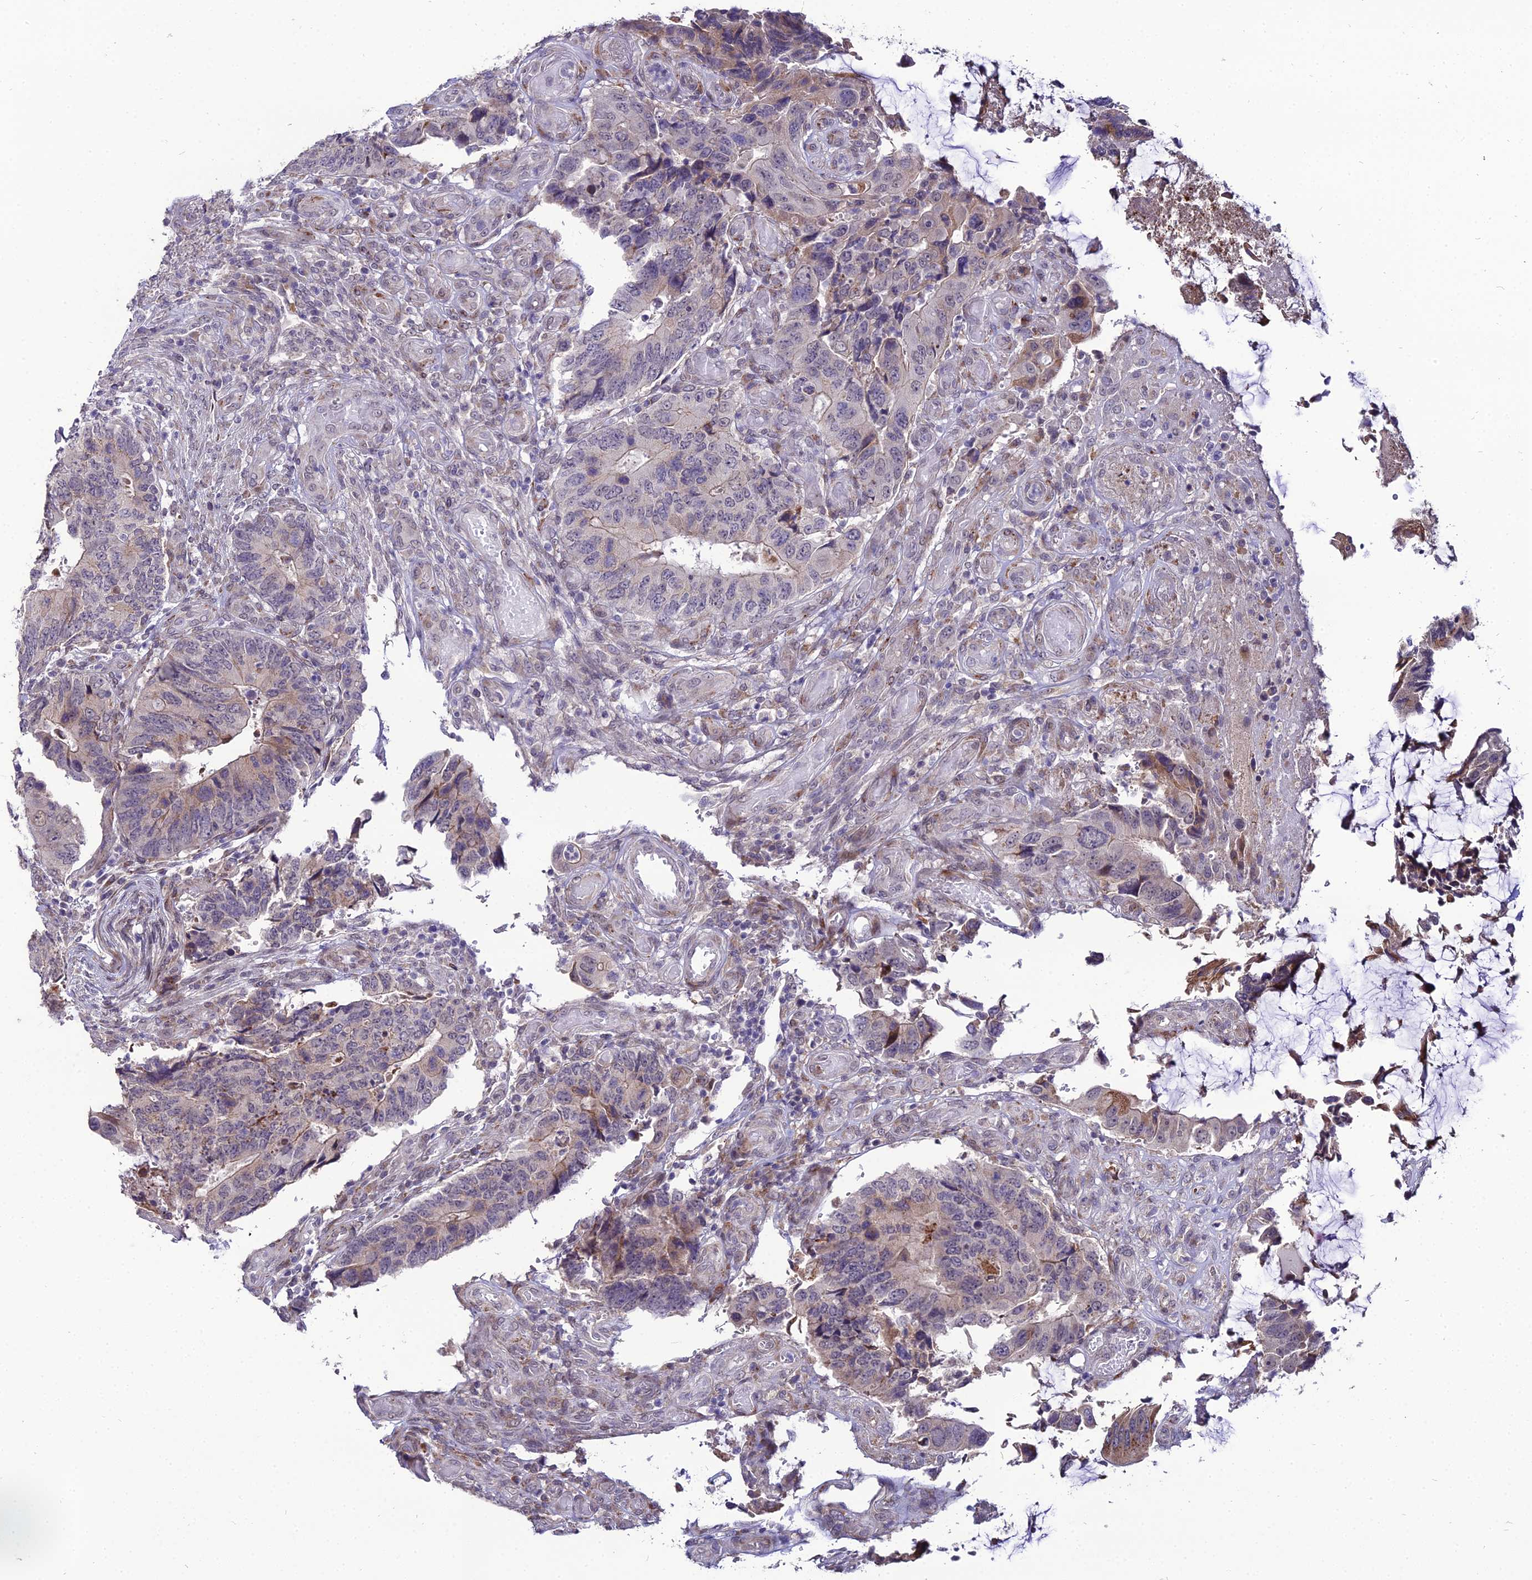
{"staining": {"intensity": "weak", "quantity": "<25%", "location": "cytoplasmic/membranous"}, "tissue": "colorectal cancer", "cell_type": "Tumor cells", "image_type": "cancer", "snomed": [{"axis": "morphology", "description": "Adenocarcinoma, NOS"}, {"axis": "topography", "description": "Colon"}], "caption": "DAB immunohistochemical staining of colorectal cancer (adenocarcinoma) demonstrates no significant staining in tumor cells.", "gene": "TROAP", "patient": {"sex": "male", "age": 87}}